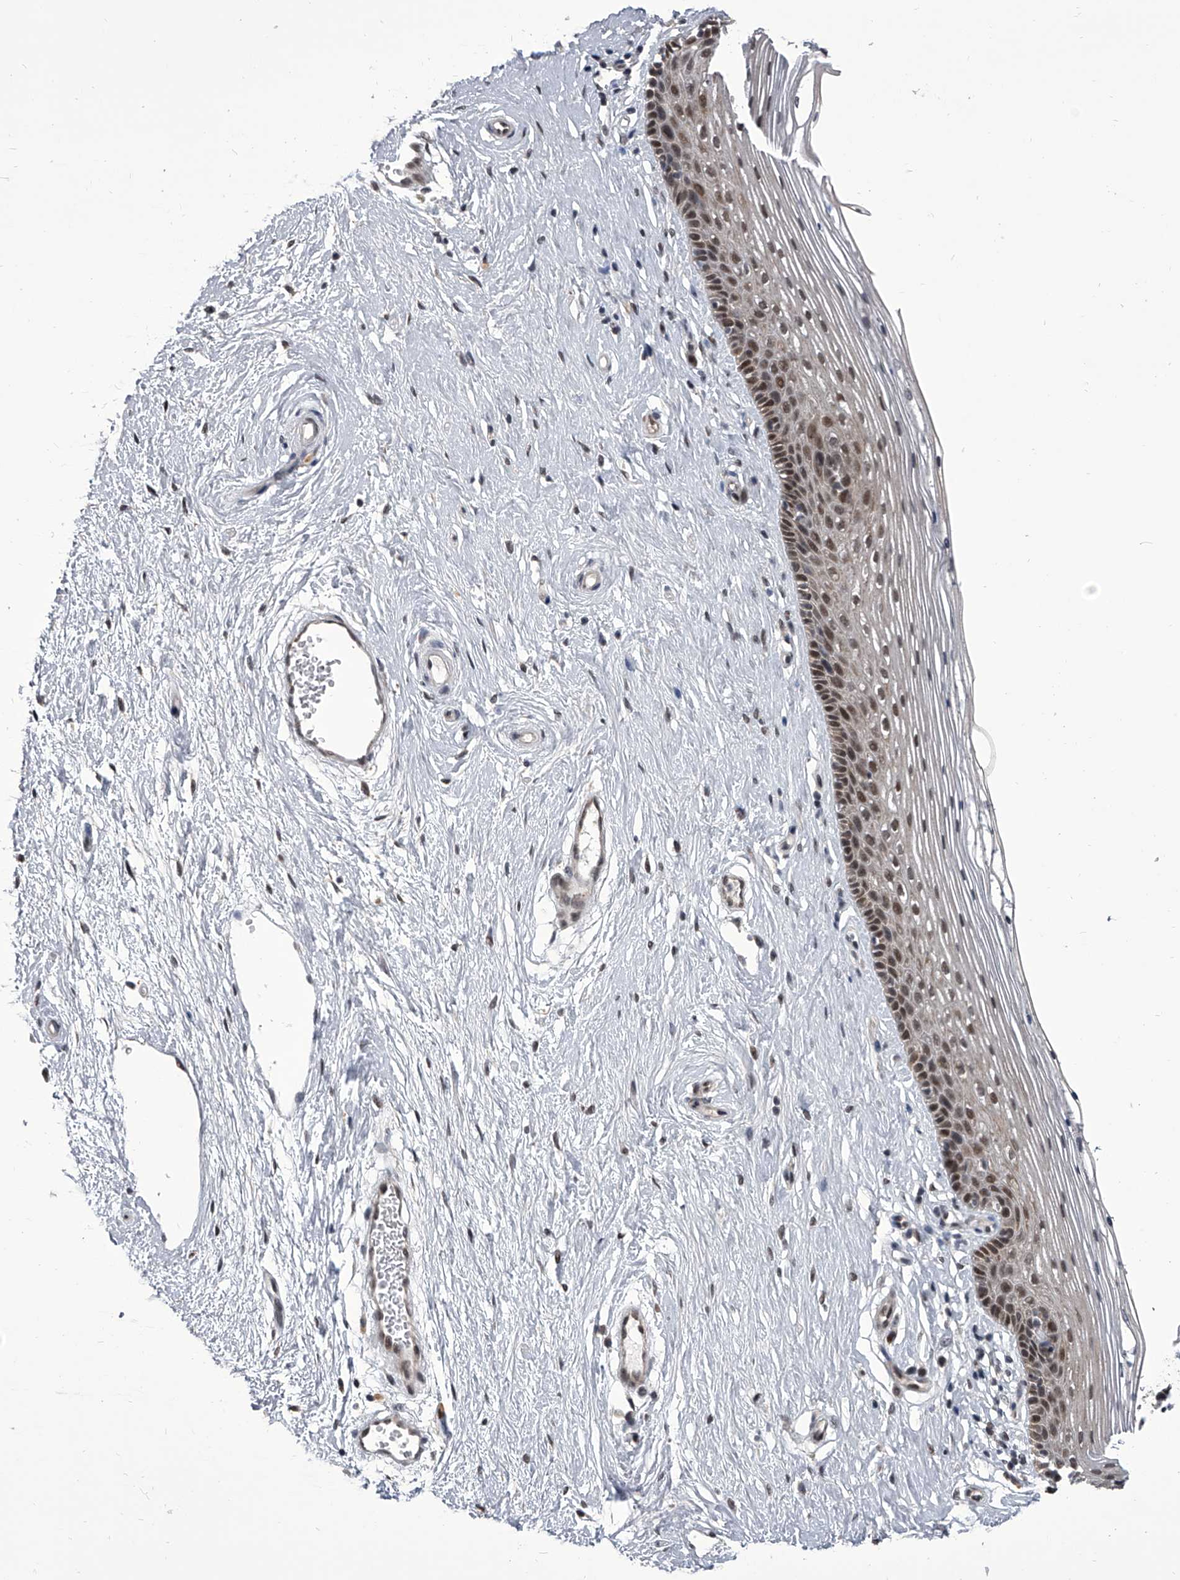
{"staining": {"intensity": "moderate", "quantity": "25%-75%", "location": "nuclear"}, "tissue": "vagina", "cell_type": "Squamous epithelial cells", "image_type": "normal", "snomed": [{"axis": "morphology", "description": "Normal tissue, NOS"}, {"axis": "topography", "description": "Vagina"}], "caption": "An IHC micrograph of normal tissue is shown. Protein staining in brown shows moderate nuclear positivity in vagina within squamous epithelial cells. The staining was performed using DAB (3,3'-diaminobenzidine), with brown indicating positive protein expression. Nuclei are stained blue with hematoxylin.", "gene": "CMTR1", "patient": {"sex": "female", "age": 46}}